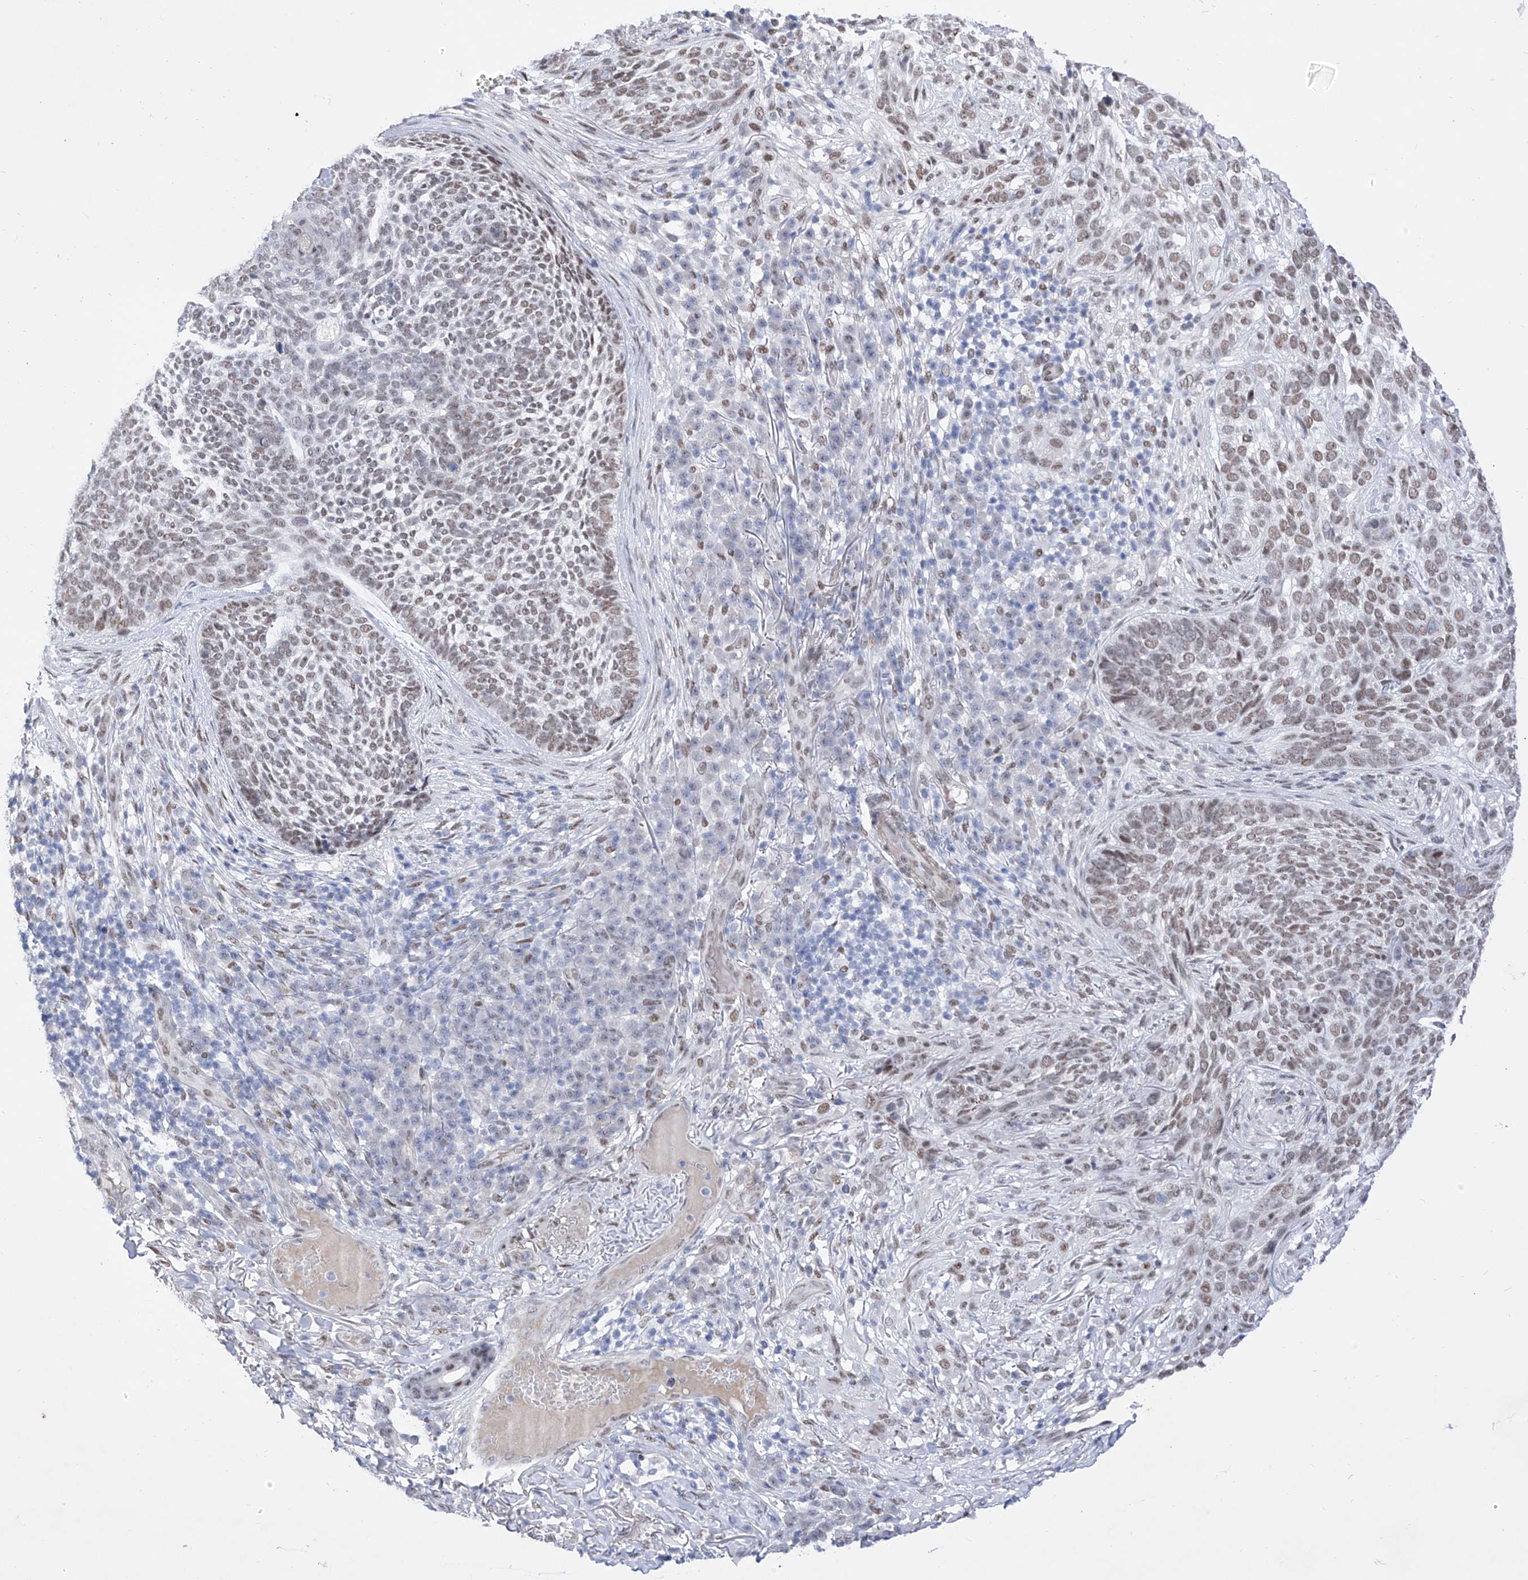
{"staining": {"intensity": "weak", "quantity": ">75%", "location": "nuclear"}, "tissue": "skin cancer", "cell_type": "Tumor cells", "image_type": "cancer", "snomed": [{"axis": "morphology", "description": "Basal cell carcinoma"}, {"axis": "topography", "description": "Skin"}], "caption": "Human skin cancer stained with a brown dye demonstrates weak nuclear positive staining in approximately >75% of tumor cells.", "gene": "ATN1", "patient": {"sex": "female", "age": 64}}